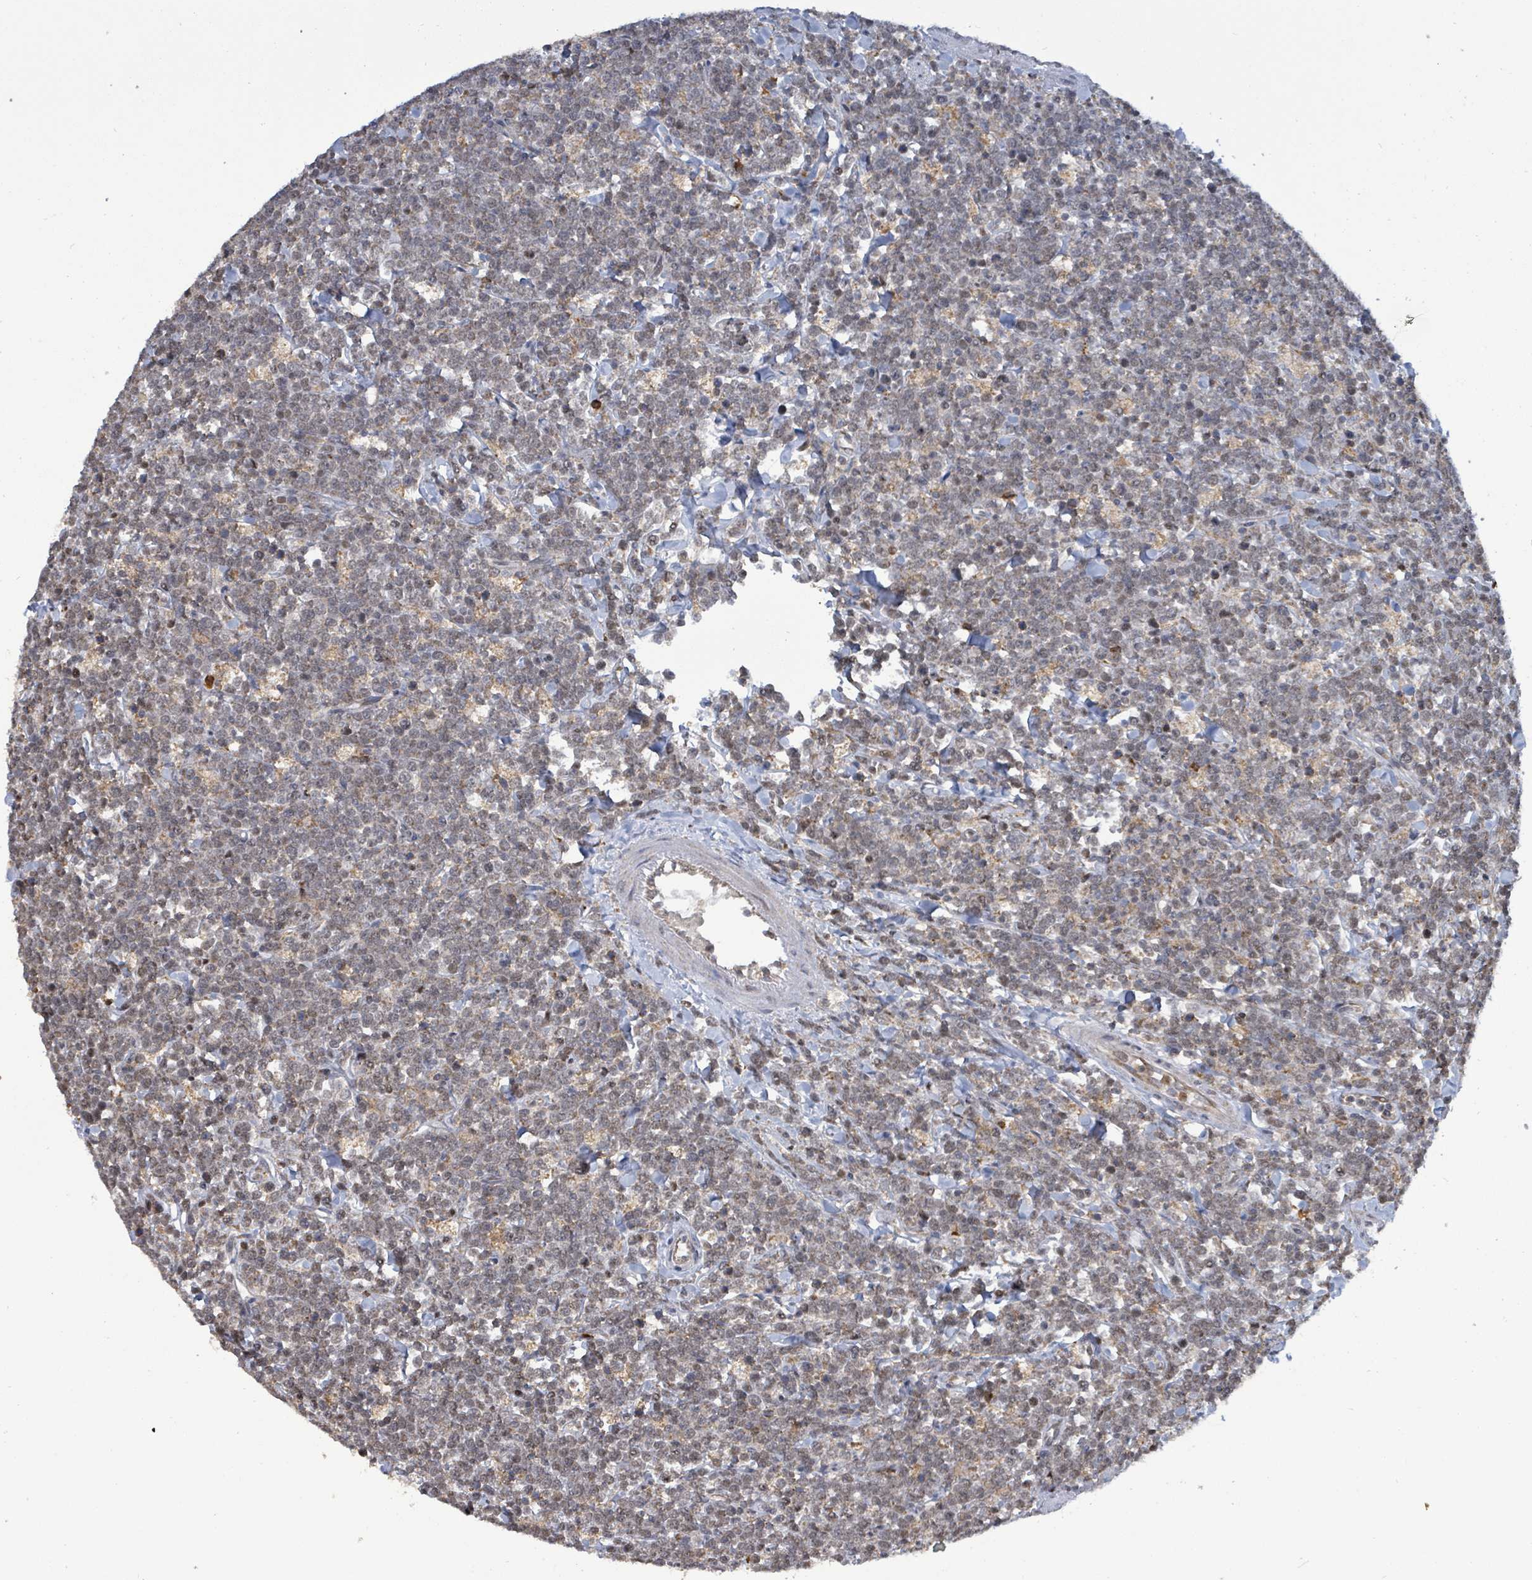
{"staining": {"intensity": "weak", "quantity": "<25%", "location": "cytoplasmic/membranous"}, "tissue": "lymphoma", "cell_type": "Tumor cells", "image_type": "cancer", "snomed": [{"axis": "morphology", "description": "Malignant lymphoma, non-Hodgkin's type, High grade"}, {"axis": "topography", "description": "Small intestine"}, {"axis": "topography", "description": "Colon"}], "caption": "High-grade malignant lymphoma, non-Hodgkin's type stained for a protein using IHC demonstrates no staining tumor cells.", "gene": "COQ6", "patient": {"sex": "male", "age": 8}}